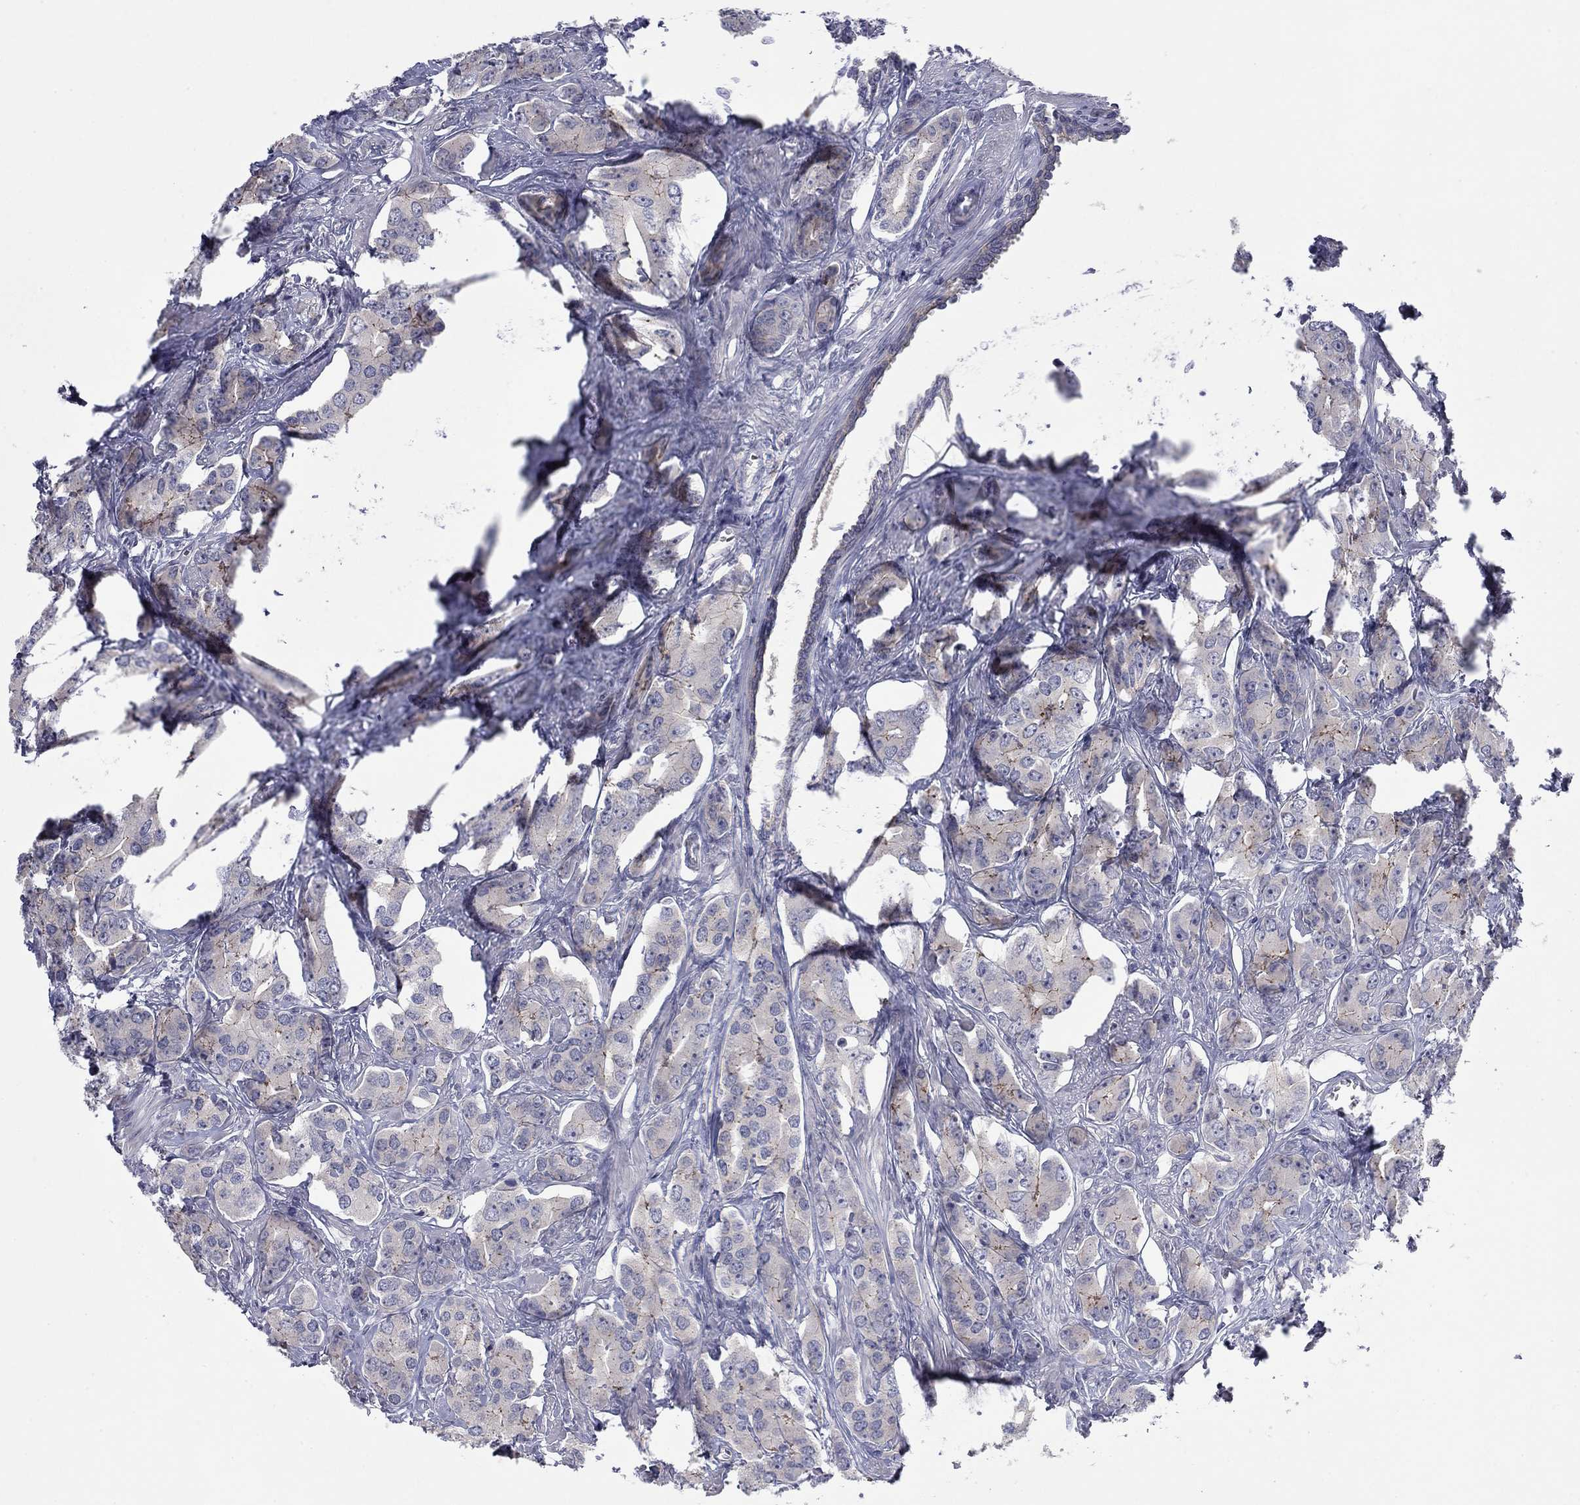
{"staining": {"intensity": "negative", "quantity": "none", "location": "none"}, "tissue": "prostate cancer", "cell_type": "Tumor cells", "image_type": "cancer", "snomed": [{"axis": "morphology", "description": "Adenocarcinoma, NOS"}, {"axis": "topography", "description": "Prostate"}], "caption": "Protein analysis of prostate cancer (adenocarcinoma) demonstrates no significant expression in tumor cells.", "gene": "CNTNAP4", "patient": {"sex": "male", "age": 67}}